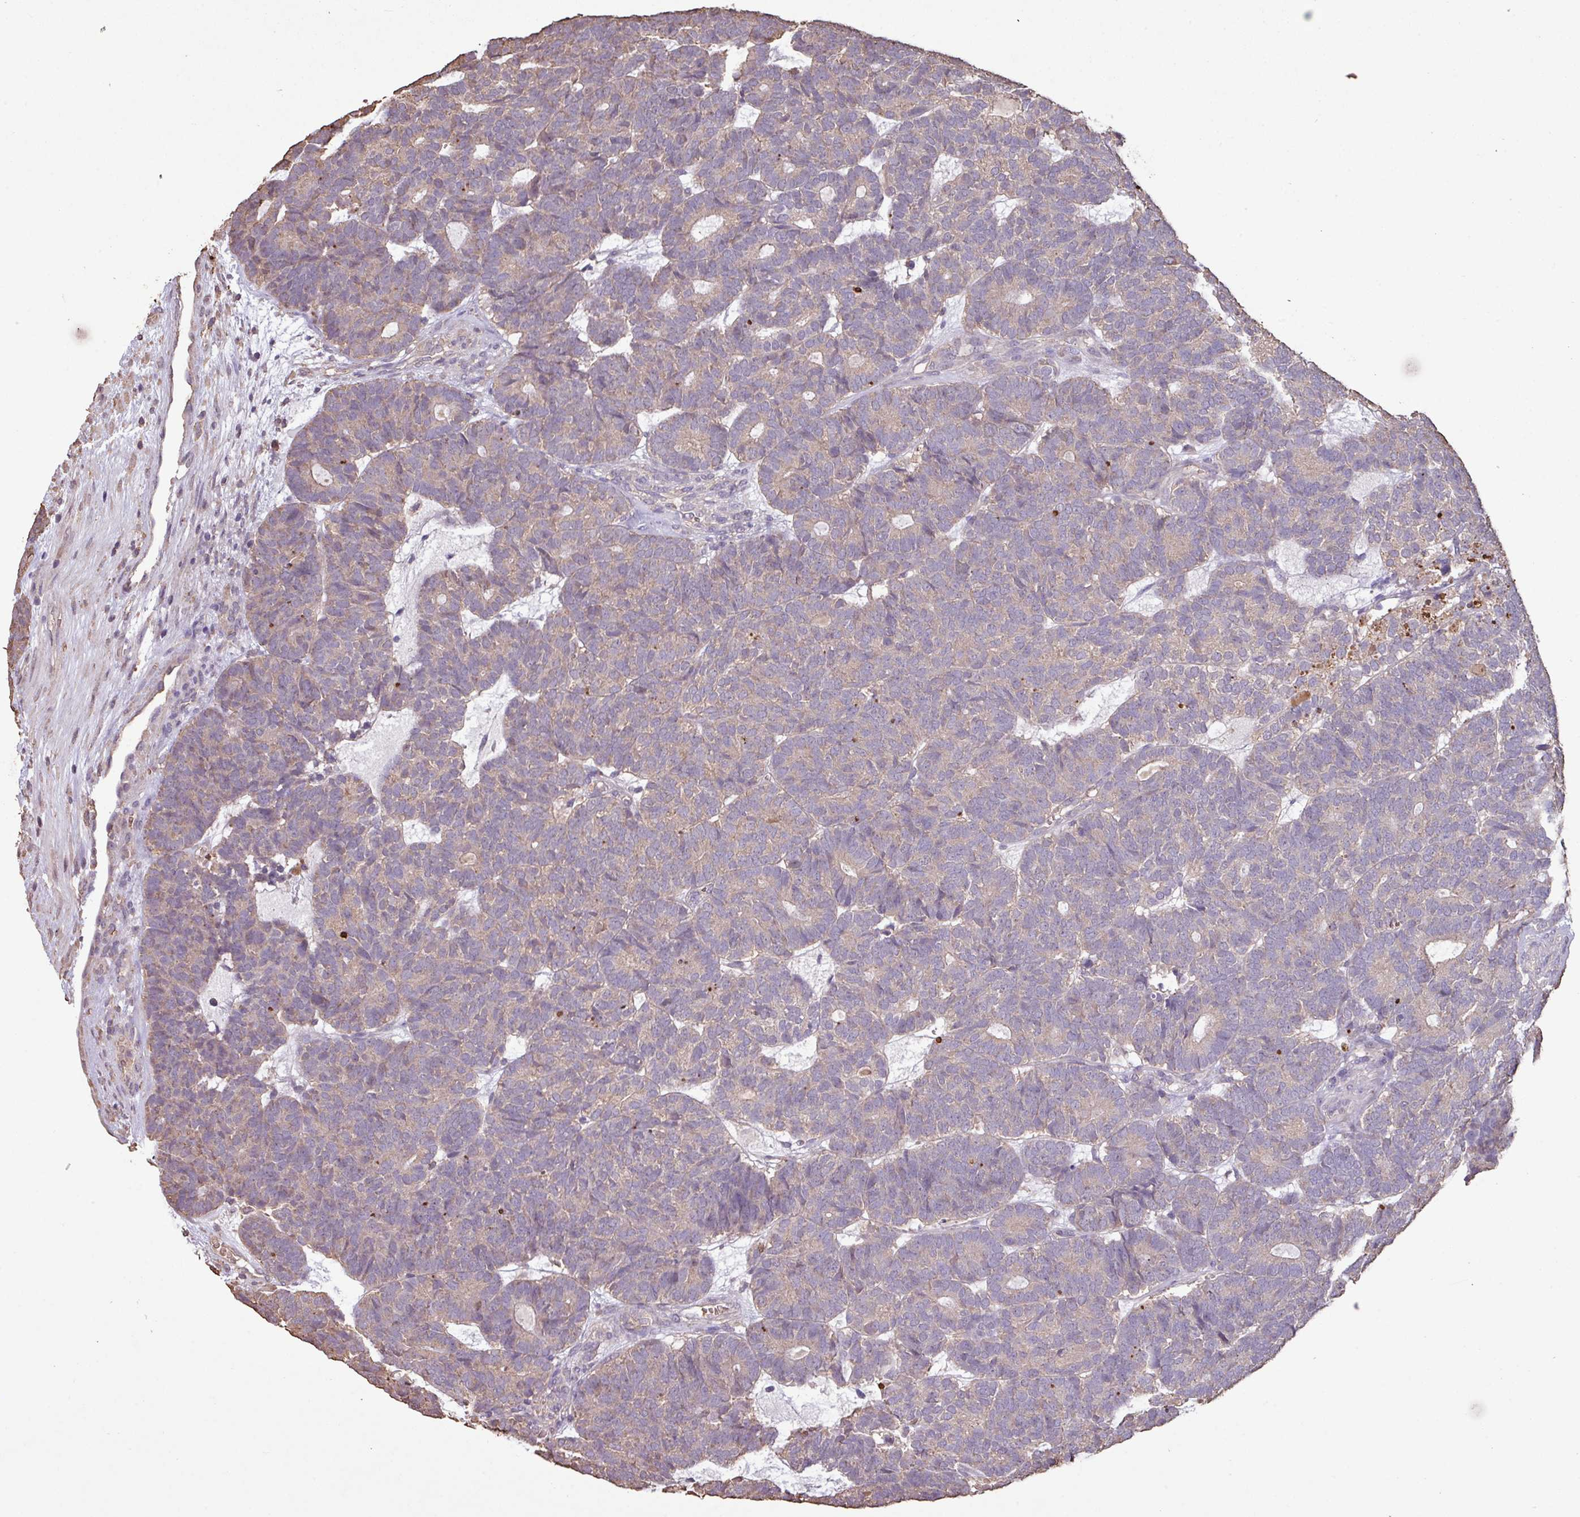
{"staining": {"intensity": "weak", "quantity": "25%-75%", "location": "cytoplasmic/membranous"}, "tissue": "head and neck cancer", "cell_type": "Tumor cells", "image_type": "cancer", "snomed": [{"axis": "morphology", "description": "Adenocarcinoma, NOS"}, {"axis": "topography", "description": "Head-Neck"}], "caption": "Protein expression analysis of human adenocarcinoma (head and neck) reveals weak cytoplasmic/membranous expression in approximately 25%-75% of tumor cells.", "gene": "CAMK2B", "patient": {"sex": "female", "age": 81}}